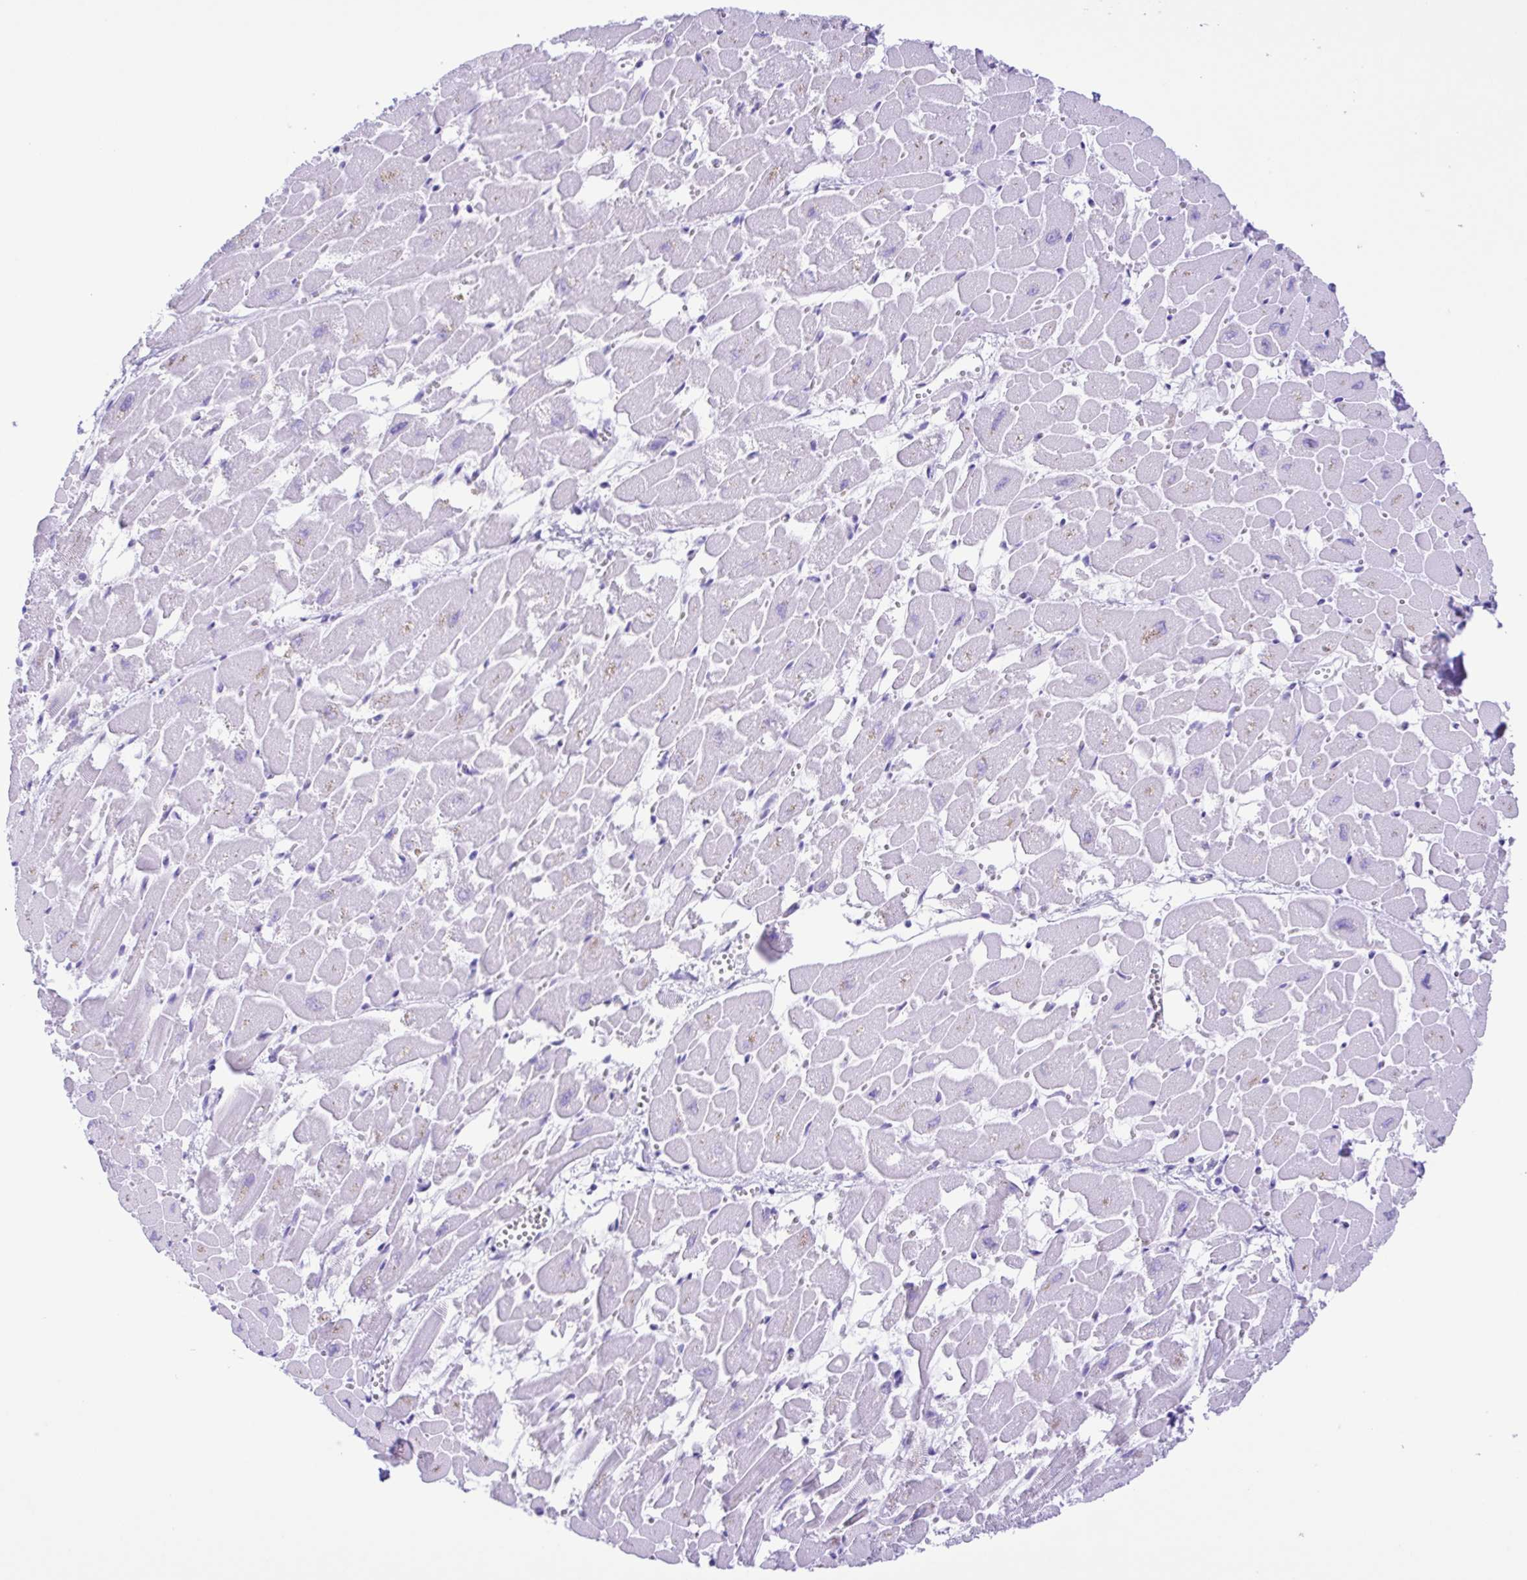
{"staining": {"intensity": "negative", "quantity": "none", "location": "none"}, "tissue": "heart muscle", "cell_type": "Cardiomyocytes", "image_type": "normal", "snomed": [{"axis": "morphology", "description": "Normal tissue, NOS"}, {"axis": "topography", "description": "Heart"}], "caption": "Protein analysis of normal heart muscle demonstrates no significant expression in cardiomyocytes.", "gene": "ERP27", "patient": {"sex": "female", "age": 52}}